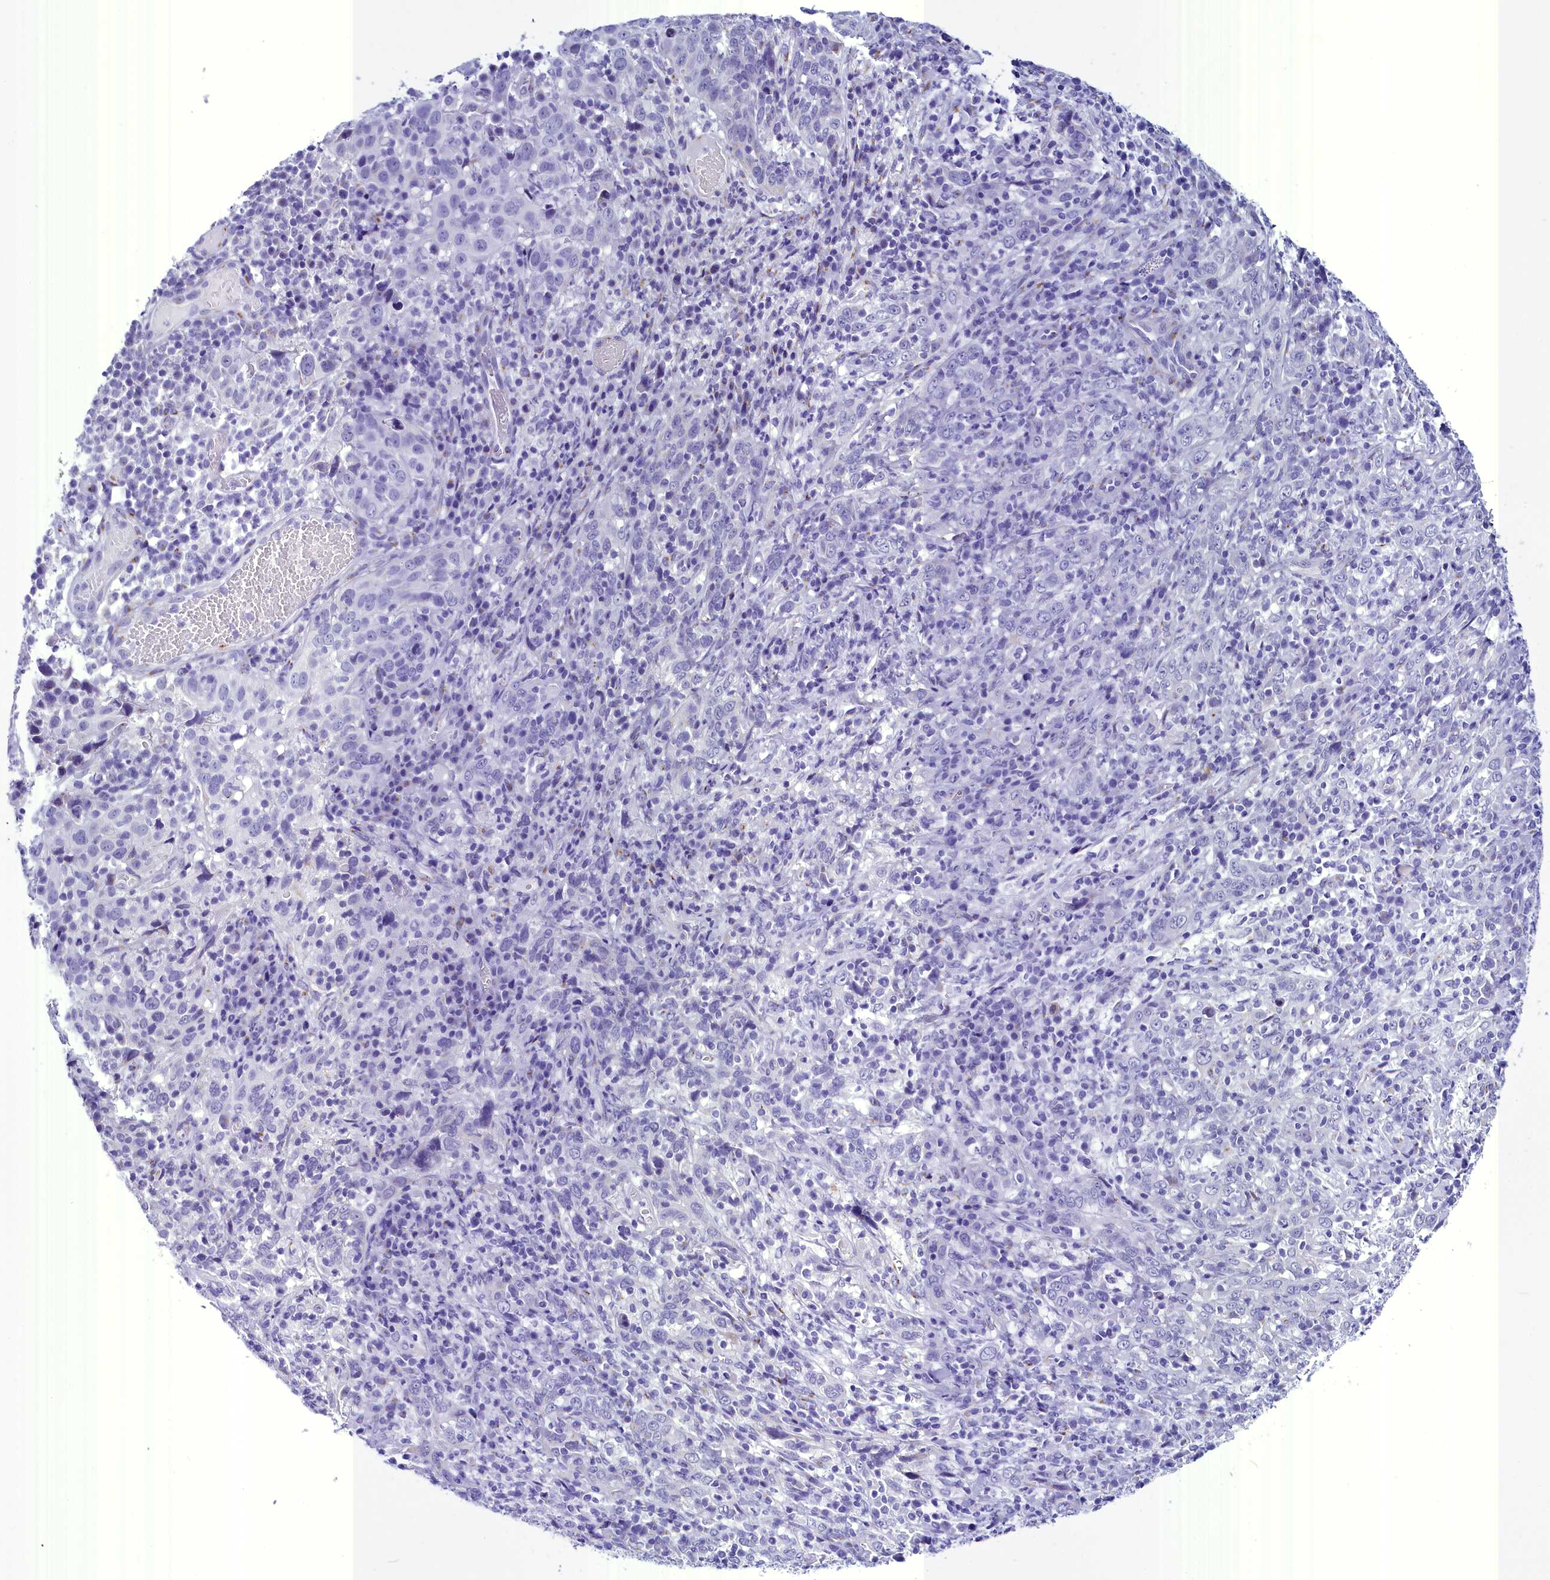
{"staining": {"intensity": "negative", "quantity": "none", "location": "none"}, "tissue": "cervical cancer", "cell_type": "Tumor cells", "image_type": "cancer", "snomed": [{"axis": "morphology", "description": "Squamous cell carcinoma, NOS"}, {"axis": "topography", "description": "Cervix"}], "caption": "DAB (3,3'-diaminobenzidine) immunohistochemical staining of squamous cell carcinoma (cervical) displays no significant positivity in tumor cells.", "gene": "AP3B2", "patient": {"sex": "female", "age": 46}}